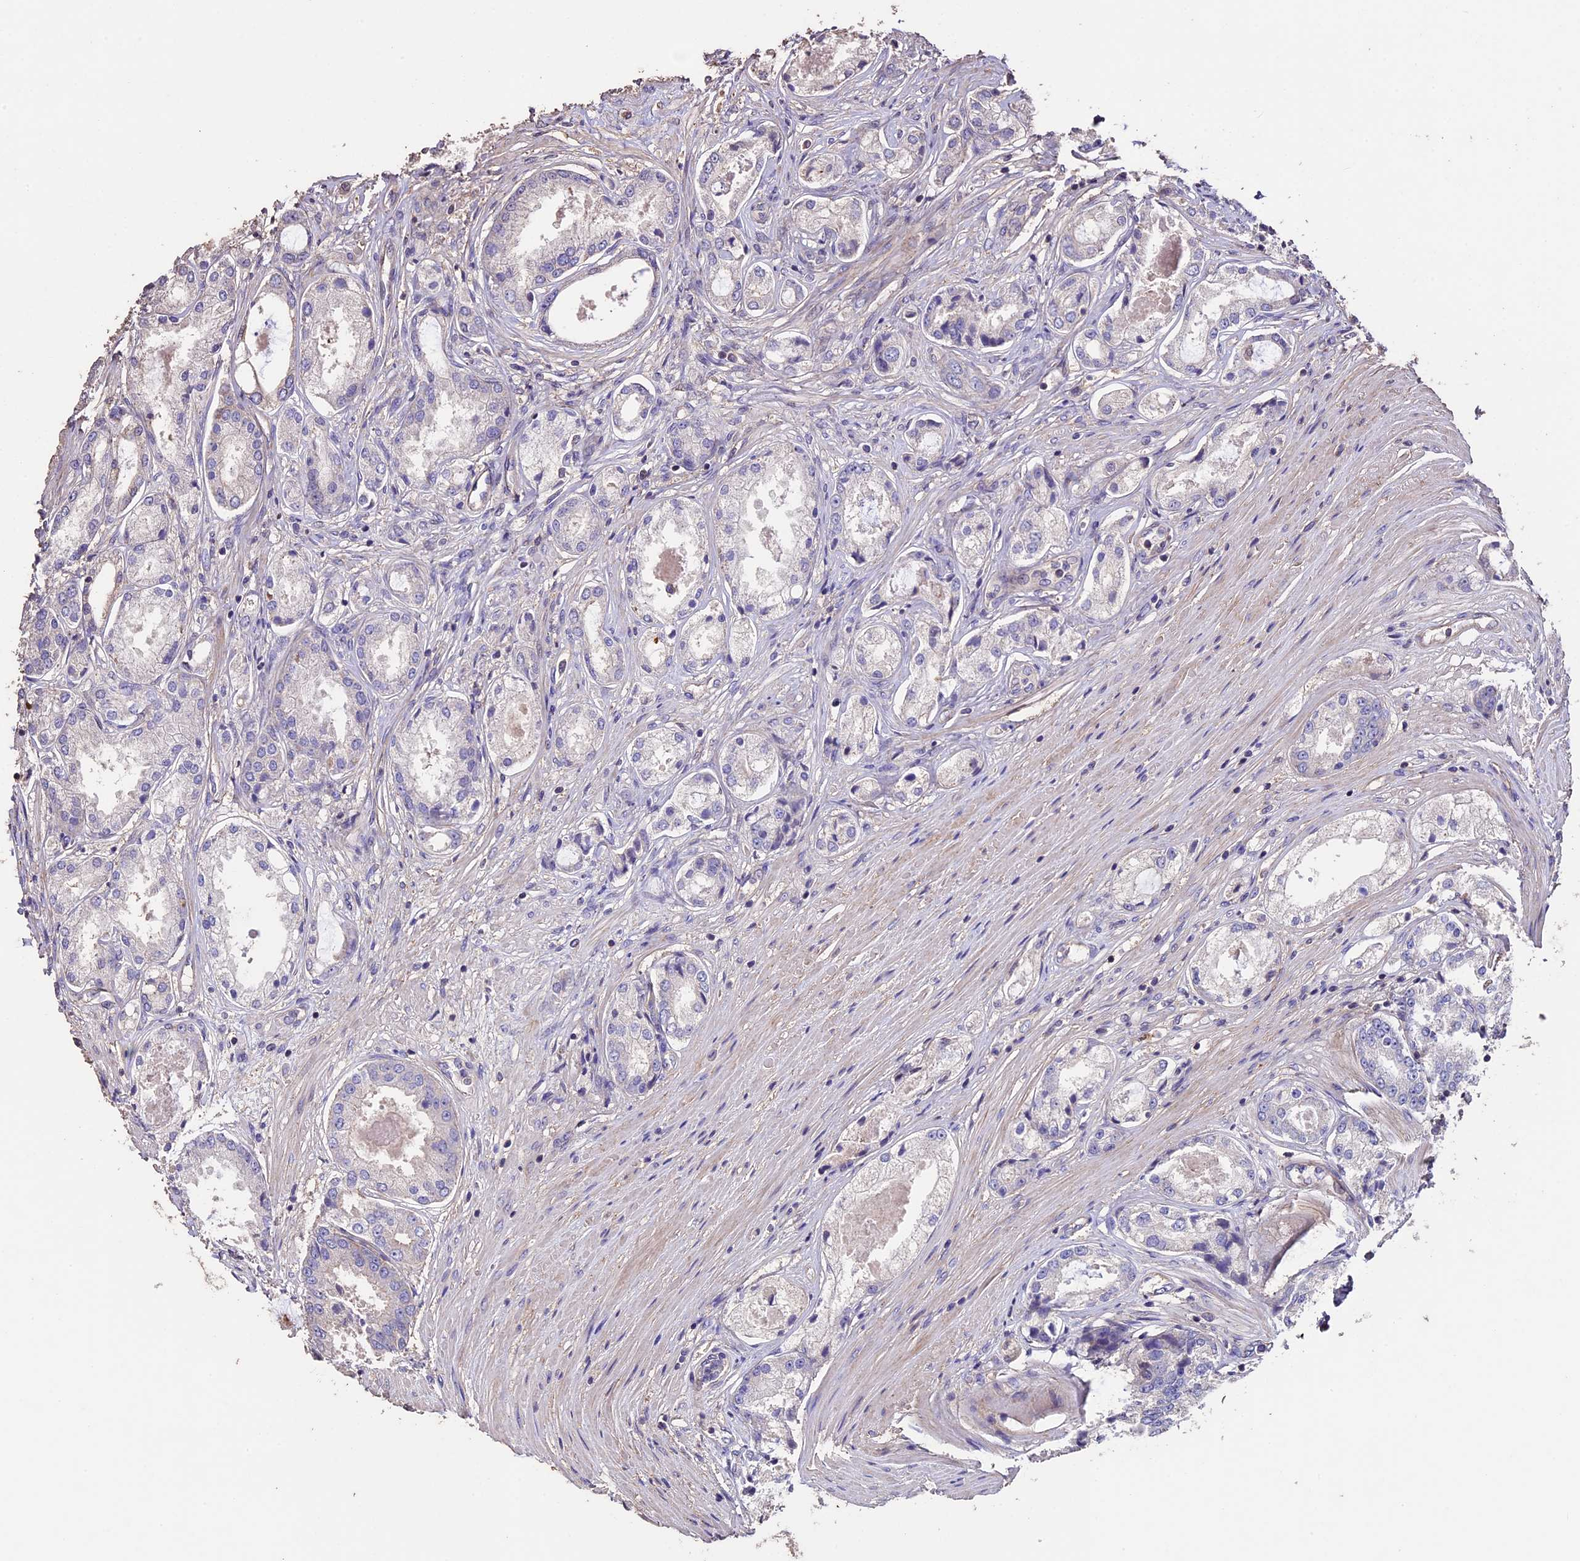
{"staining": {"intensity": "negative", "quantity": "none", "location": "none"}, "tissue": "prostate cancer", "cell_type": "Tumor cells", "image_type": "cancer", "snomed": [{"axis": "morphology", "description": "Adenocarcinoma, Low grade"}, {"axis": "topography", "description": "Prostate"}], "caption": "This is an IHC photomicrograph of prostate cancer (adenocarcinoma (low-grade)). There is no positivity in tumor cells.", "gene": "USB1", "patient": {"sex": "male", "age": 68}}